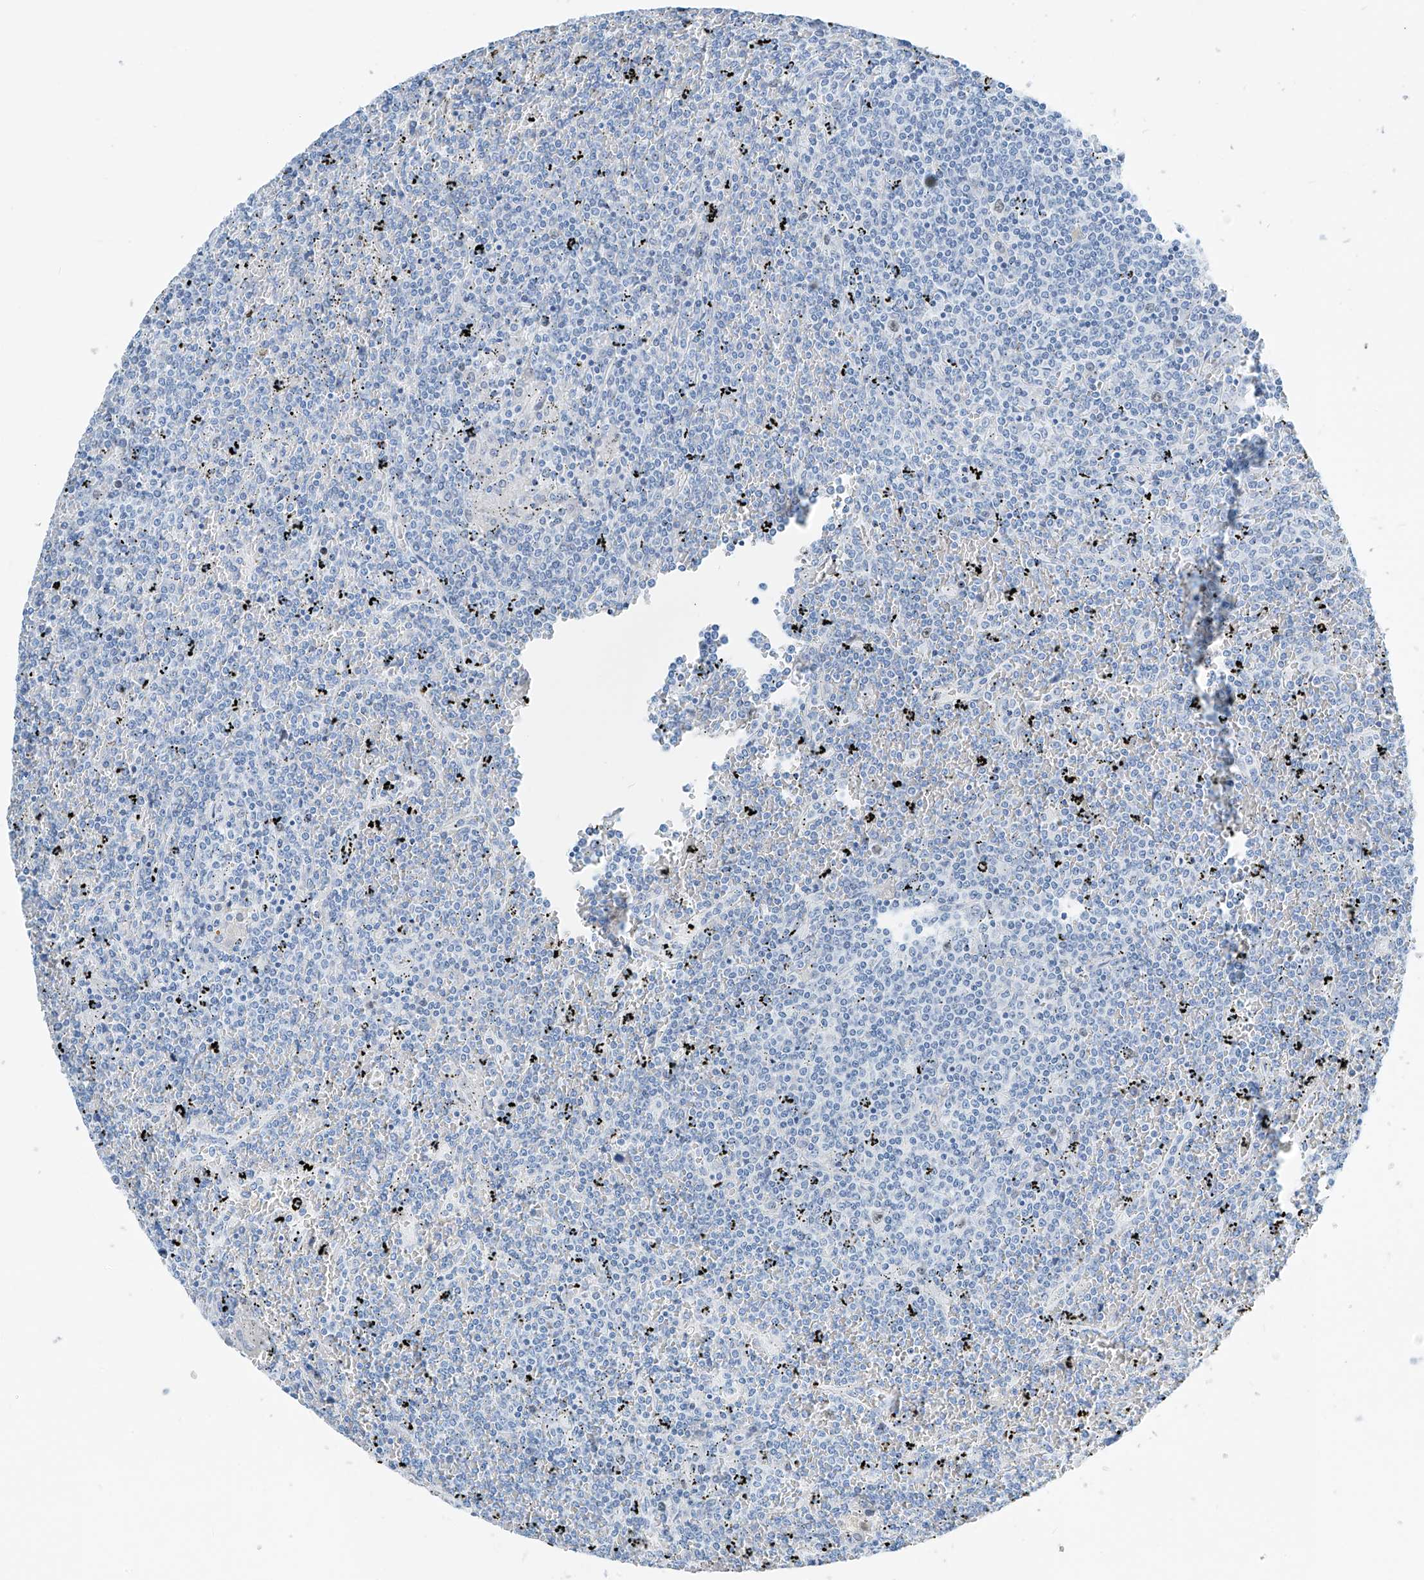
{"staining": {"intensity": "negative", "quantity": "none", "location": "none"}, "tissue": "lymphoma", "cell_type": "Tumor cells", "image_type": "cancer", "snomed": [{"axis": "morphology", "description": "Malignant lymphoma, non-Hodgkin's type, Low grade"}, {"axis": "topography", "description": "Spleen"}], "caption": "The IHC photomicrograph has no significant expression in tumor cells of lymphoma tissue.", "gene": "SGO2", "patient": {"sex": "female", "age": 19}}